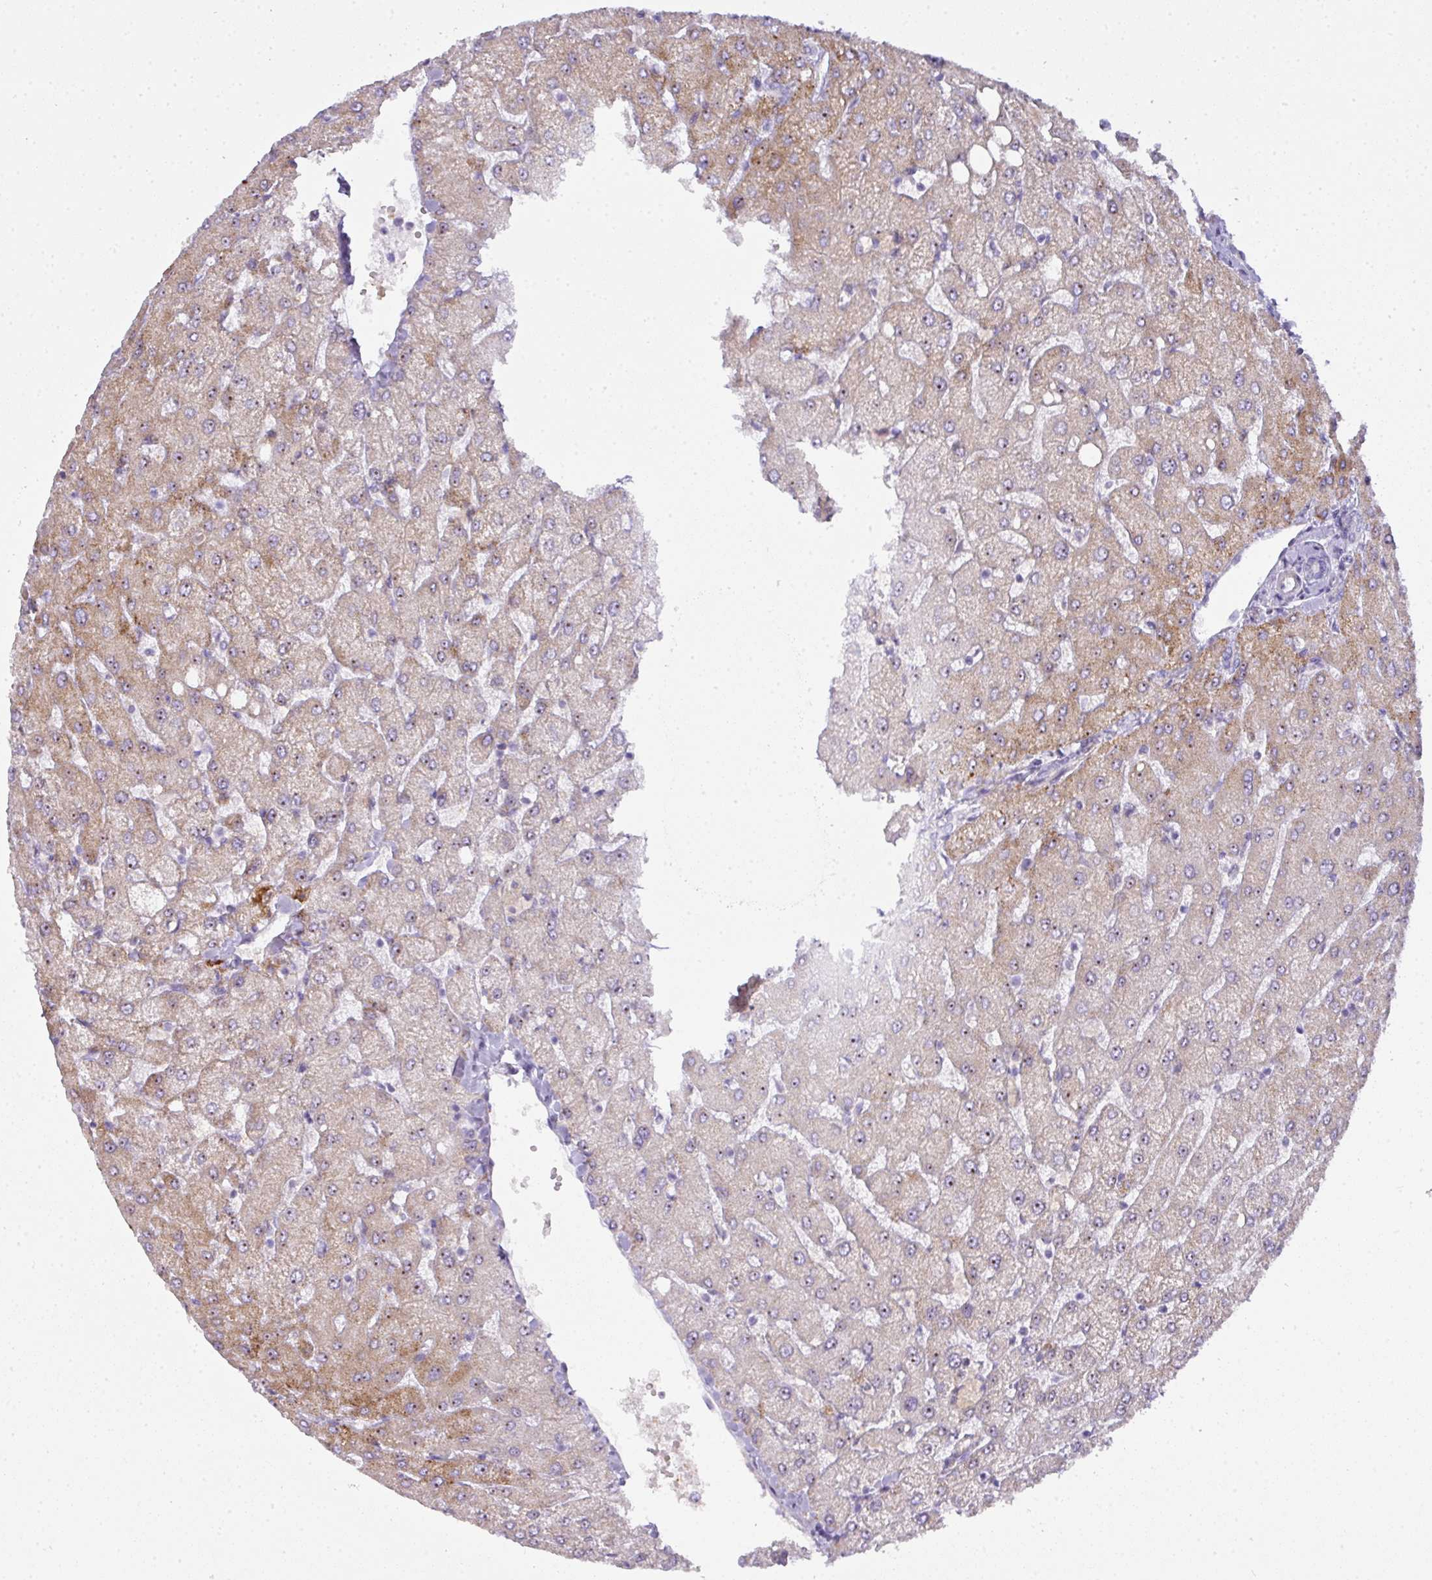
{"staining": {"intensity": "negative", "quantity": "none", "location": "none"}, "tissue": "liver", "cell_type": "Cholangiocytes", "image_type": "normal", "snomed": [{"axis": "morphology", "description": "Normal tissue, NOS"}, {"axis": "topography", "description": "Liver"}], "caption": "High power microscopy photomicrograph of an immunohistochemistry micrograph of normal liver, revealing no significant positivity in cholangiocytes.", "gene": "ATP6V1F", "patient": {"sex": "female", "age": 54}}